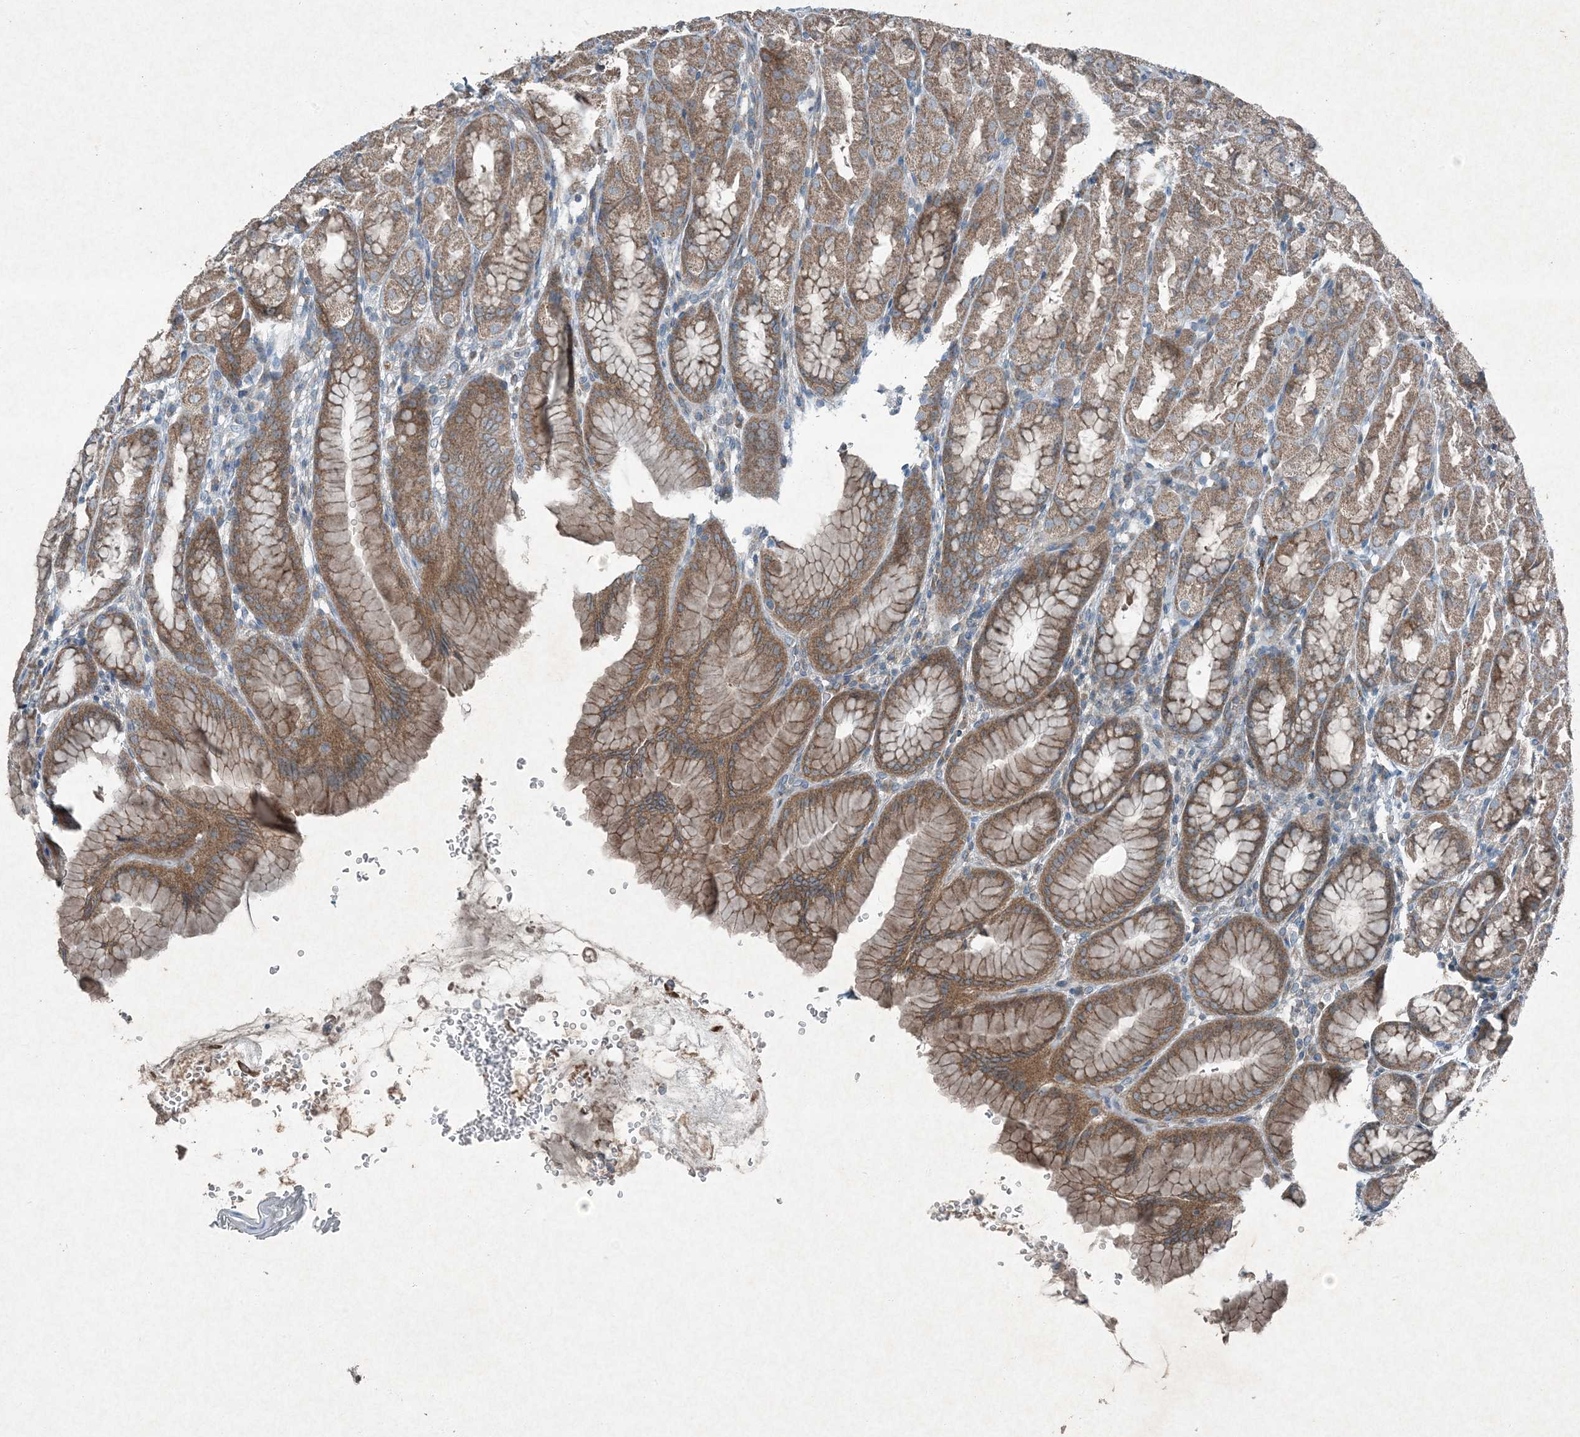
{"staining": {"intensity": "moderate", "quantity": ">75%", "location": "cytoplasmic/membranous"}, "tissue": "stomach", "cell_type": "Glandular cells", "image_type": "normal", "snomed": [{"axis": "morphology", "description": "Normal tissue, NOS"}, {"axis": "topography", "description": "Stomach"}], "caption": "Immunohistochemical staining of unremarkable stomach shows moderate cytoplasmic/membranous protein positivity in about >75% of glandular cells.", "gene": "APOM", "patient": {"sex": "male", "age": 42}}